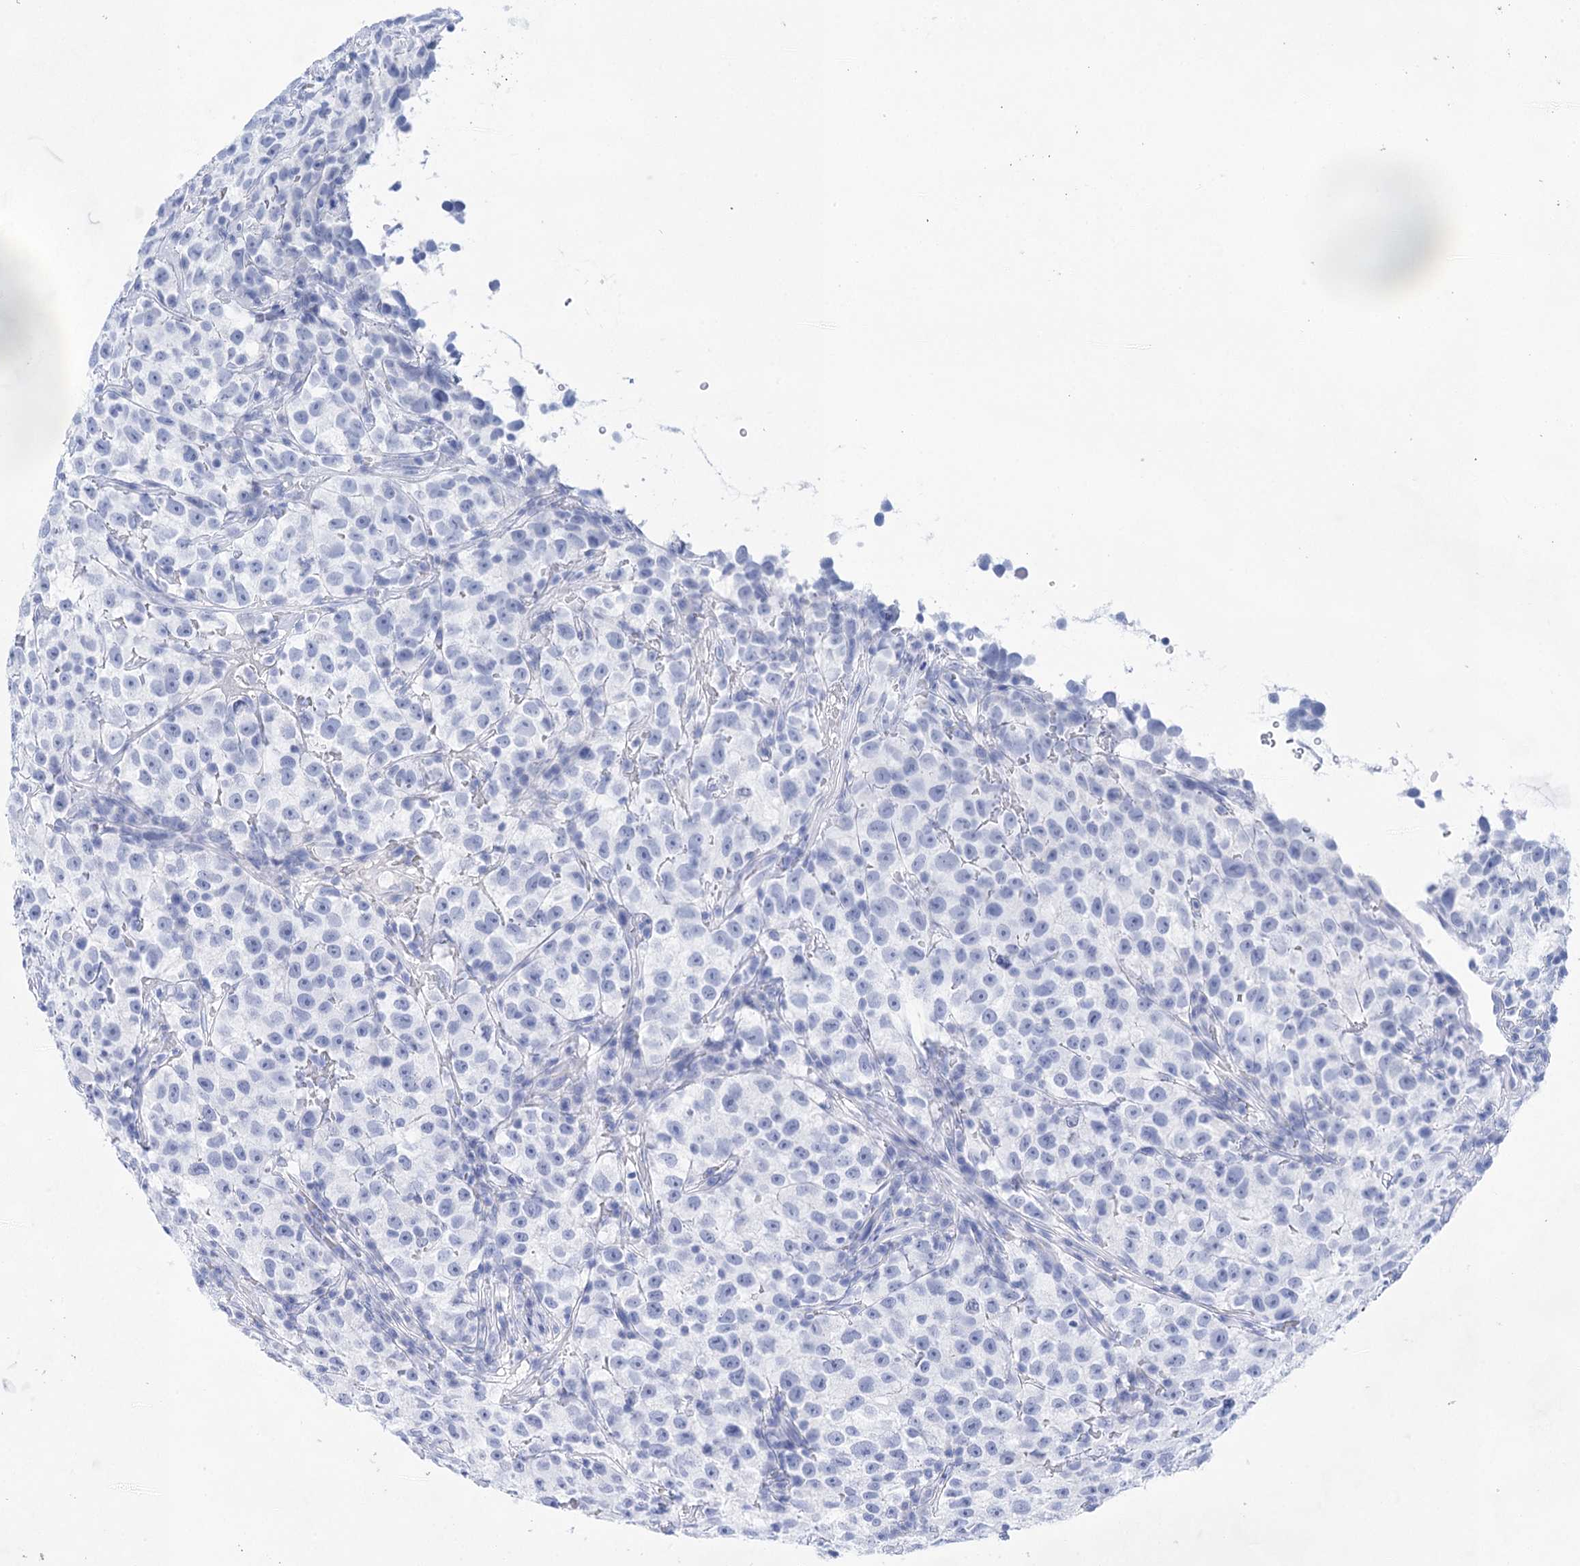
{"staining": {"intensity": "negative", "quantity": "none", "location": "none"}, "tissue": "testis cancer", "cell_type": "Tumor cells", "image_type": "cancer", "snomed": [{"axis": "morphology", "description": "Seminoma, NOS"}, {"axis": "topography", "description": "Testis"}], "caption": "Immunohistochemical staining of human testis cancer (seminoma) reveals no significant positivity in tumor cells.", "gene": "LALBA", "patient": {"sex": "male", "age": 22}}